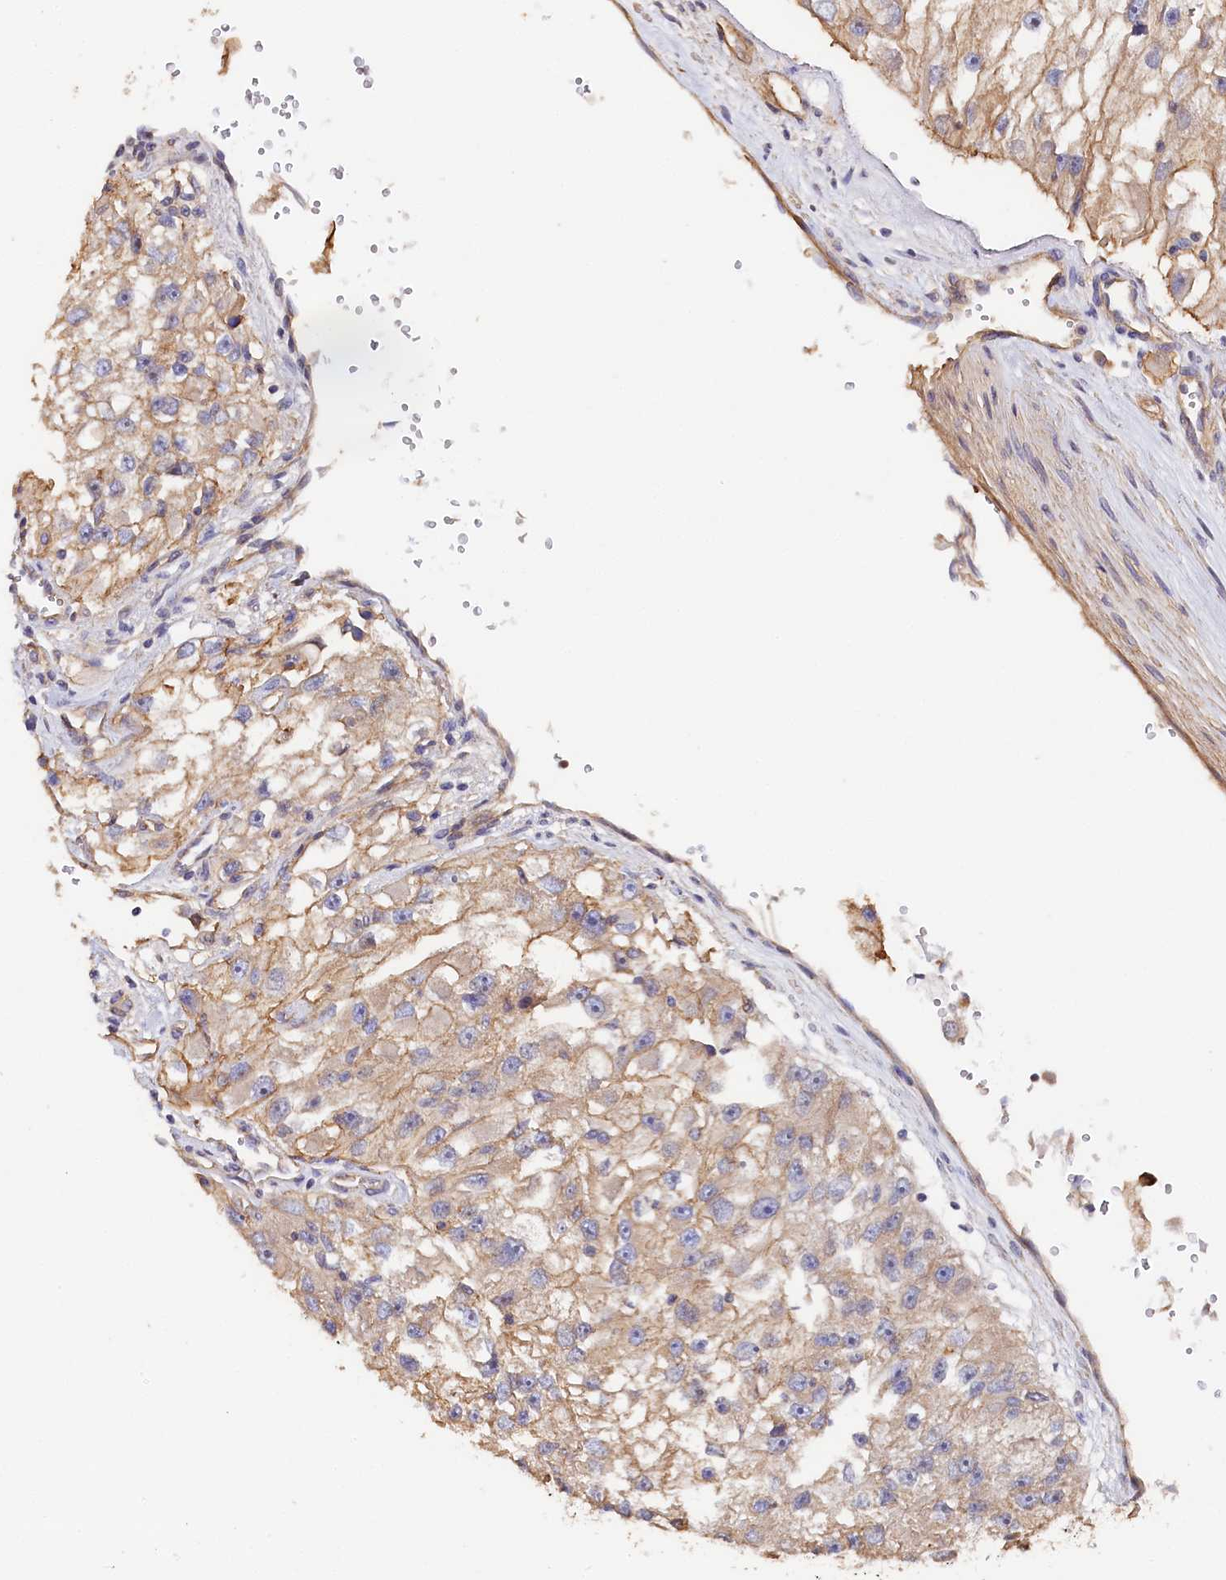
{"staining": {"intensity": "weak", "quantity": "<25%", "location": "cytoplasmic/membranous"}, "tissue": "renal cancer", "cell_type": "Tumor cells", "image_type": "cancer", "snomed": [{"axis": "morphology", "description": "Adenocarcinoma, NOS"}, {"axis": "topography", "description": "Kidney"}], "caption": "Renal cancer (adenocarcinoma) was stained to show a protein in brown. There is no significant positivity in tumor cells.", "gene": "KATNB1", "patient": {"sex": "male", "age": 63}}